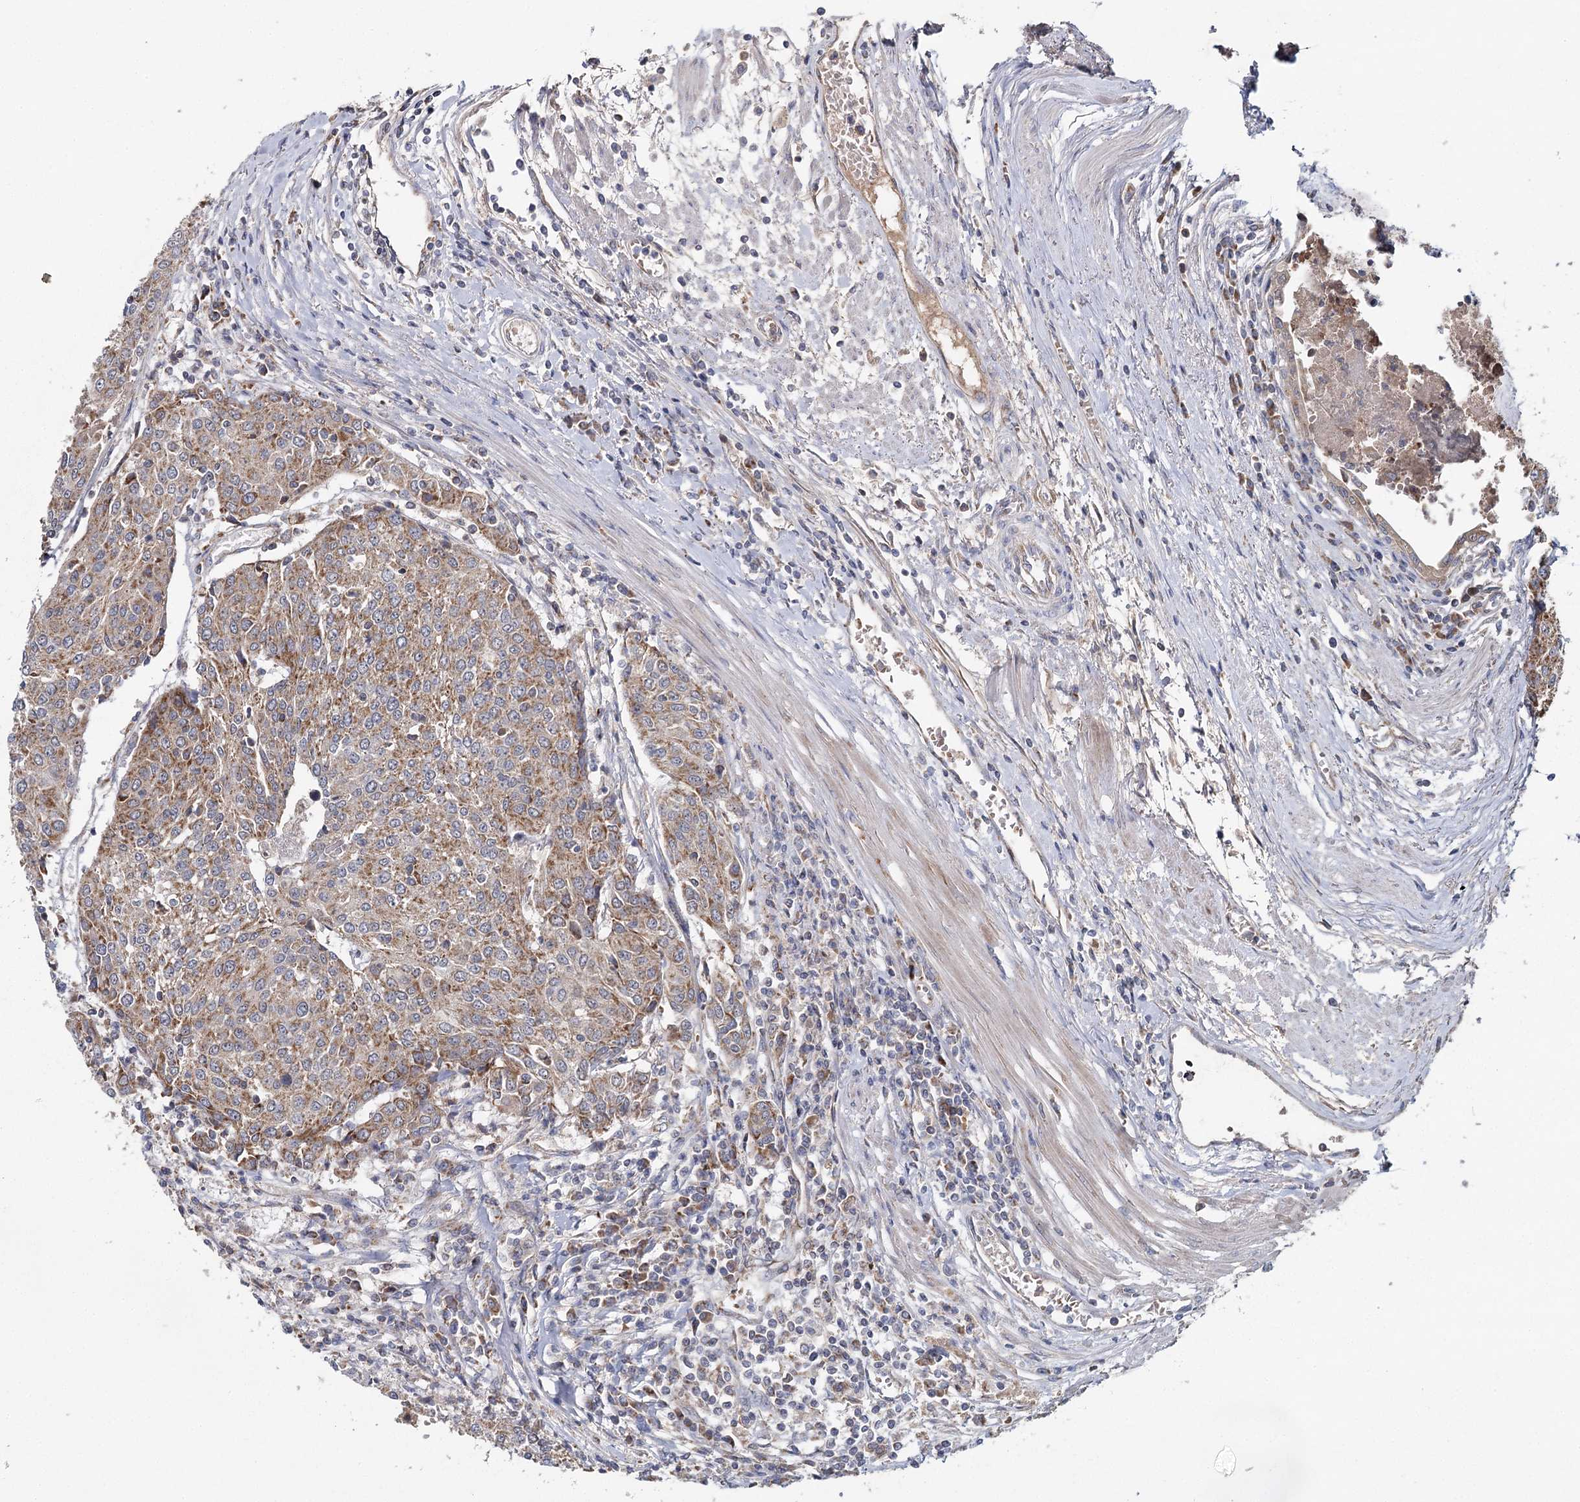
{"staining": {"intensity": "moderate", "quantity": ">75%", "location": "cytoplasmic/membranous"}, "tissue": "urothelial cancer", "cell_type": "Tumor cells", "image_type": "cancer", "snomed": [{"axis": "morphology", "description": "Urothelial carcinoma, High grade"}, {"axis": "topography", "description": "Urinary bladder"}], "caption": "IHC (DAB (3,3'-diaminobenzidine)) staining of urothelial cancer shows moderate cytoplasmic/membranous protein expression in about >75% of tumor cells.", "gene": "MRPL44", "patient": {"sex": "female", "age": 85}}